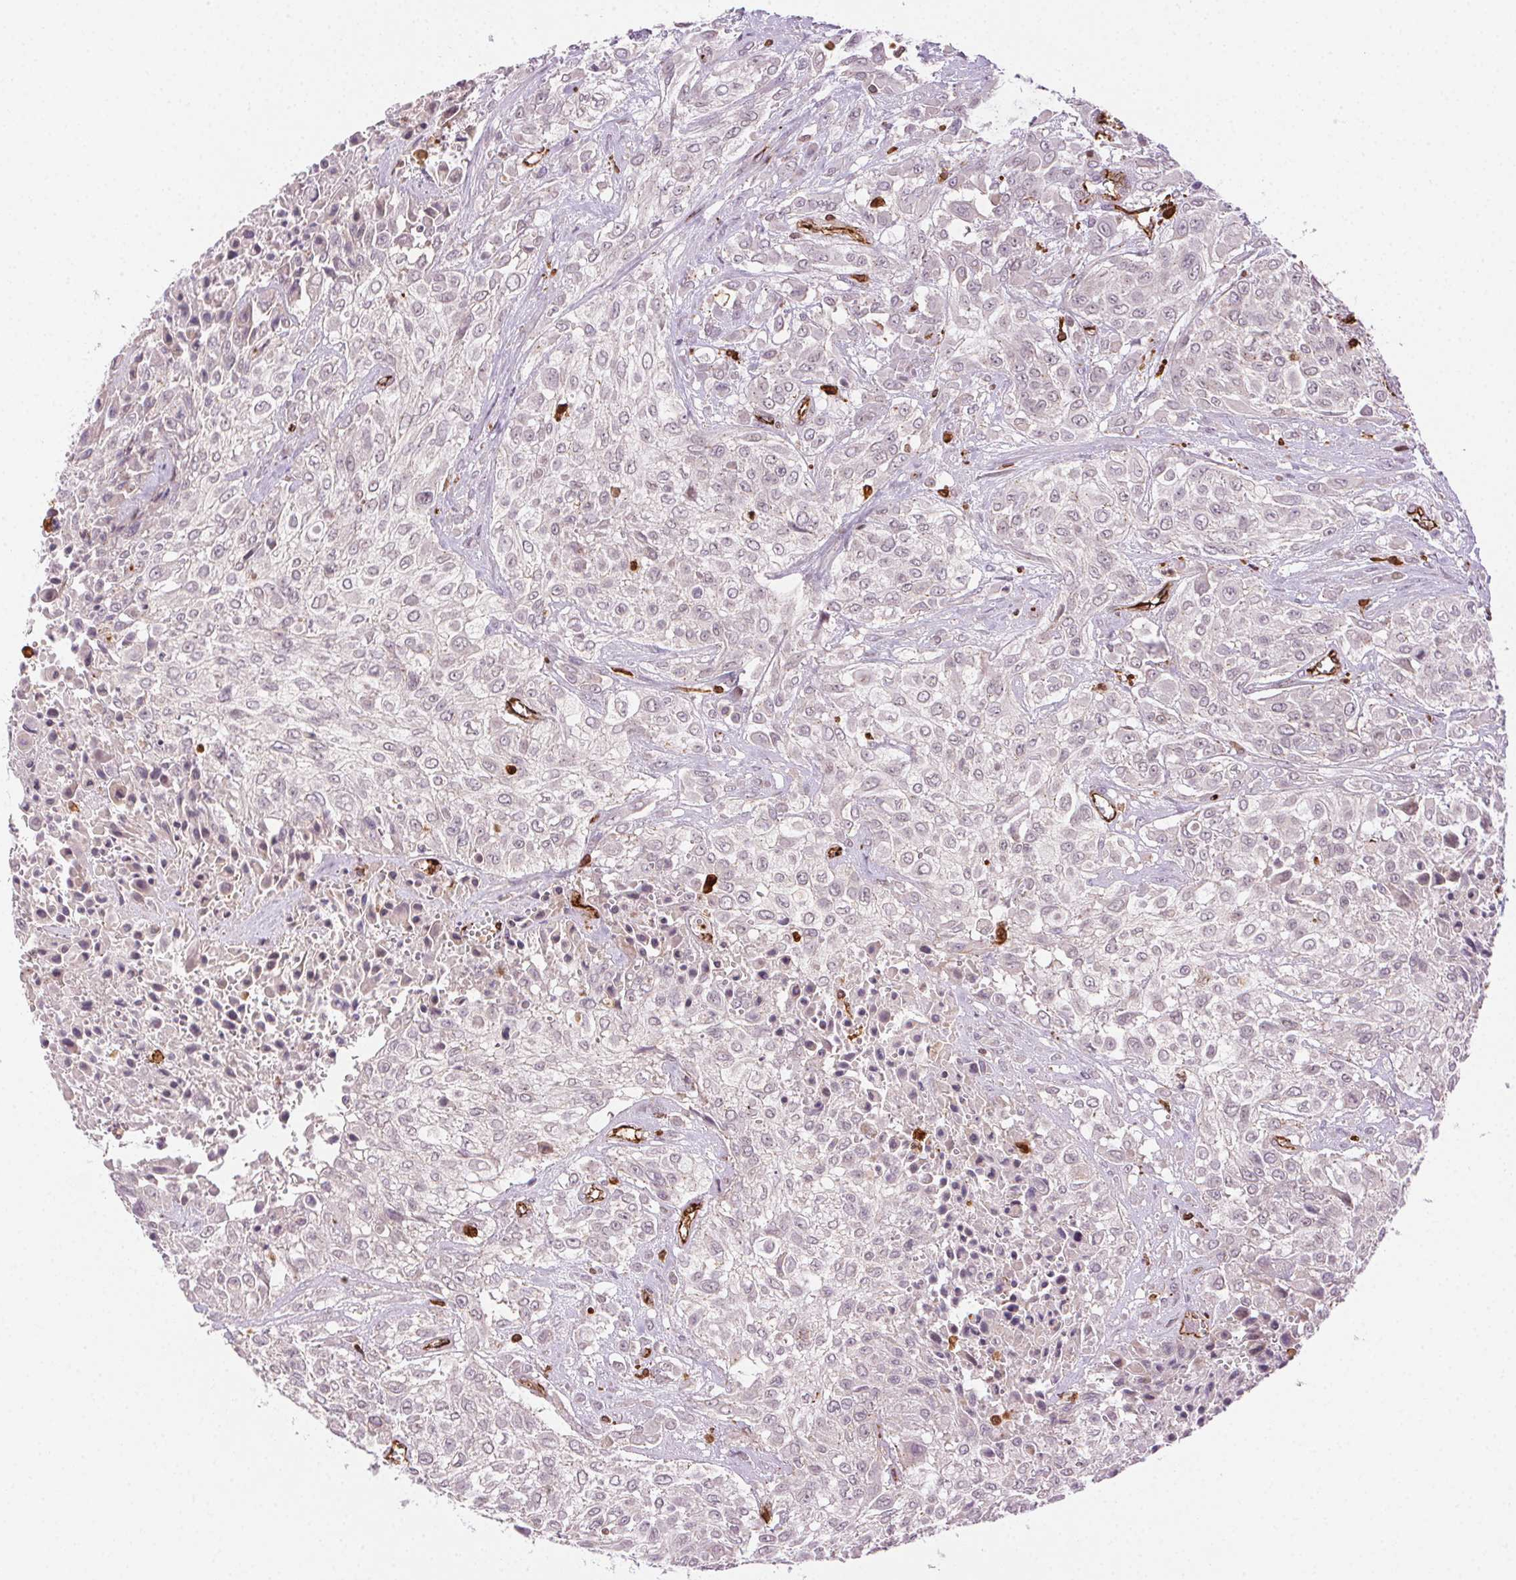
{"staining": {"intensity": "negative", "quantity": "none", "location": "none"}, "tissue": "urothelial cancer", "cell_type": "Tumor cells", "image_type": "cancer", "snomed": [{"axis": "morphology", "description": "Urothelial carcinoma, High grade"}, {"axis": "topography", "description": "Urinary bladder"}], "caption": "Protein analysis of urothelial carcinoma (high-grade) displays no significant expression in tumor cells.", "gene": "RNASET2", "patient": {"sex": "male", "age": 57}}